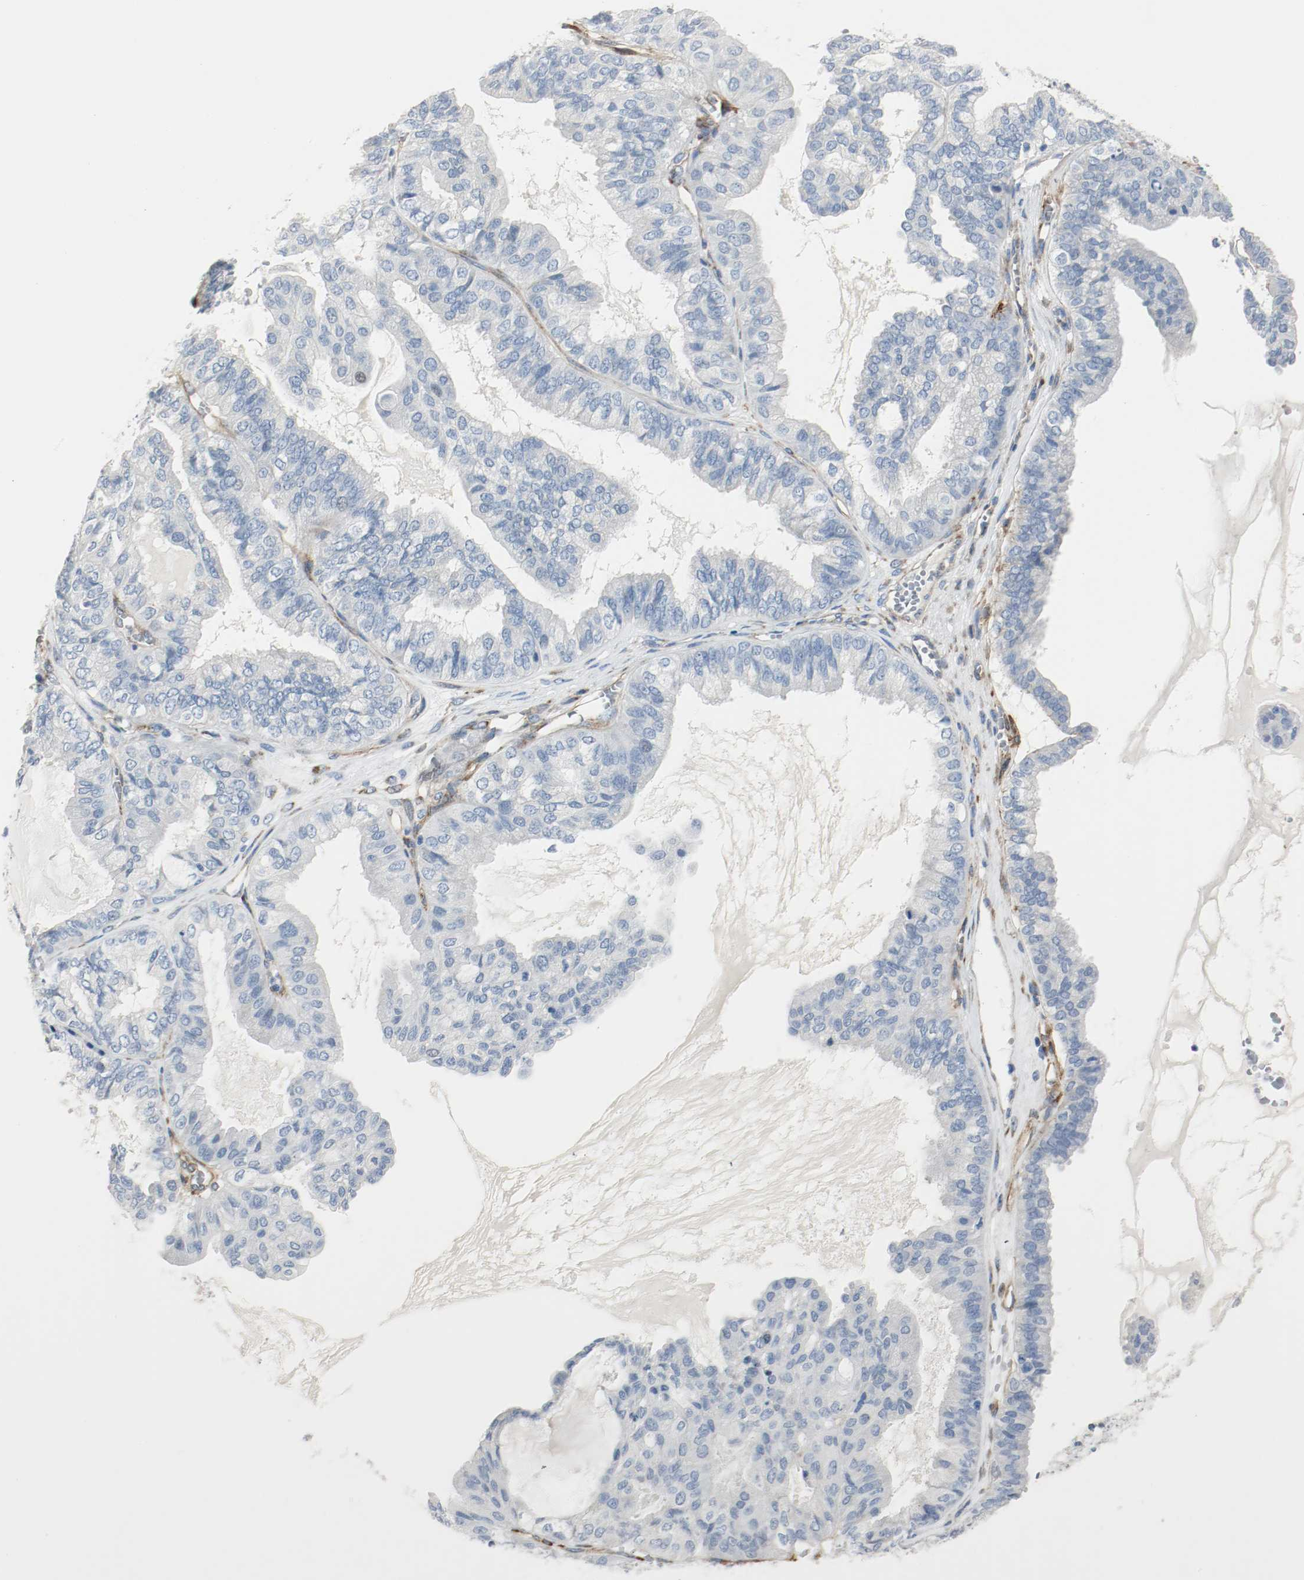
{"staining": {"intensity": "negative", "quantity": "none", "location": "none"}, "tissue": "ovarian cancer", "cell_type": "Tumor cells", "image_type": "cancer", "snomed": [{"axis": "morphology", "description": "Carcinoma, NOS"}, {"axis": "morphology", "description": "Carcinoma, endometroid"}, {"axis": "topography", "description": "Ovary"}], "caption": "There is no significant expression in tumor cells of ovarian cancer. The staining was performed using DAB to visualize the protein expression in brown, while the nuclei were stained in blue with hematoxylin (Magnification: 20x).", "gene": "LAMB1", "patient": {"sex": "female", "age": 50}}